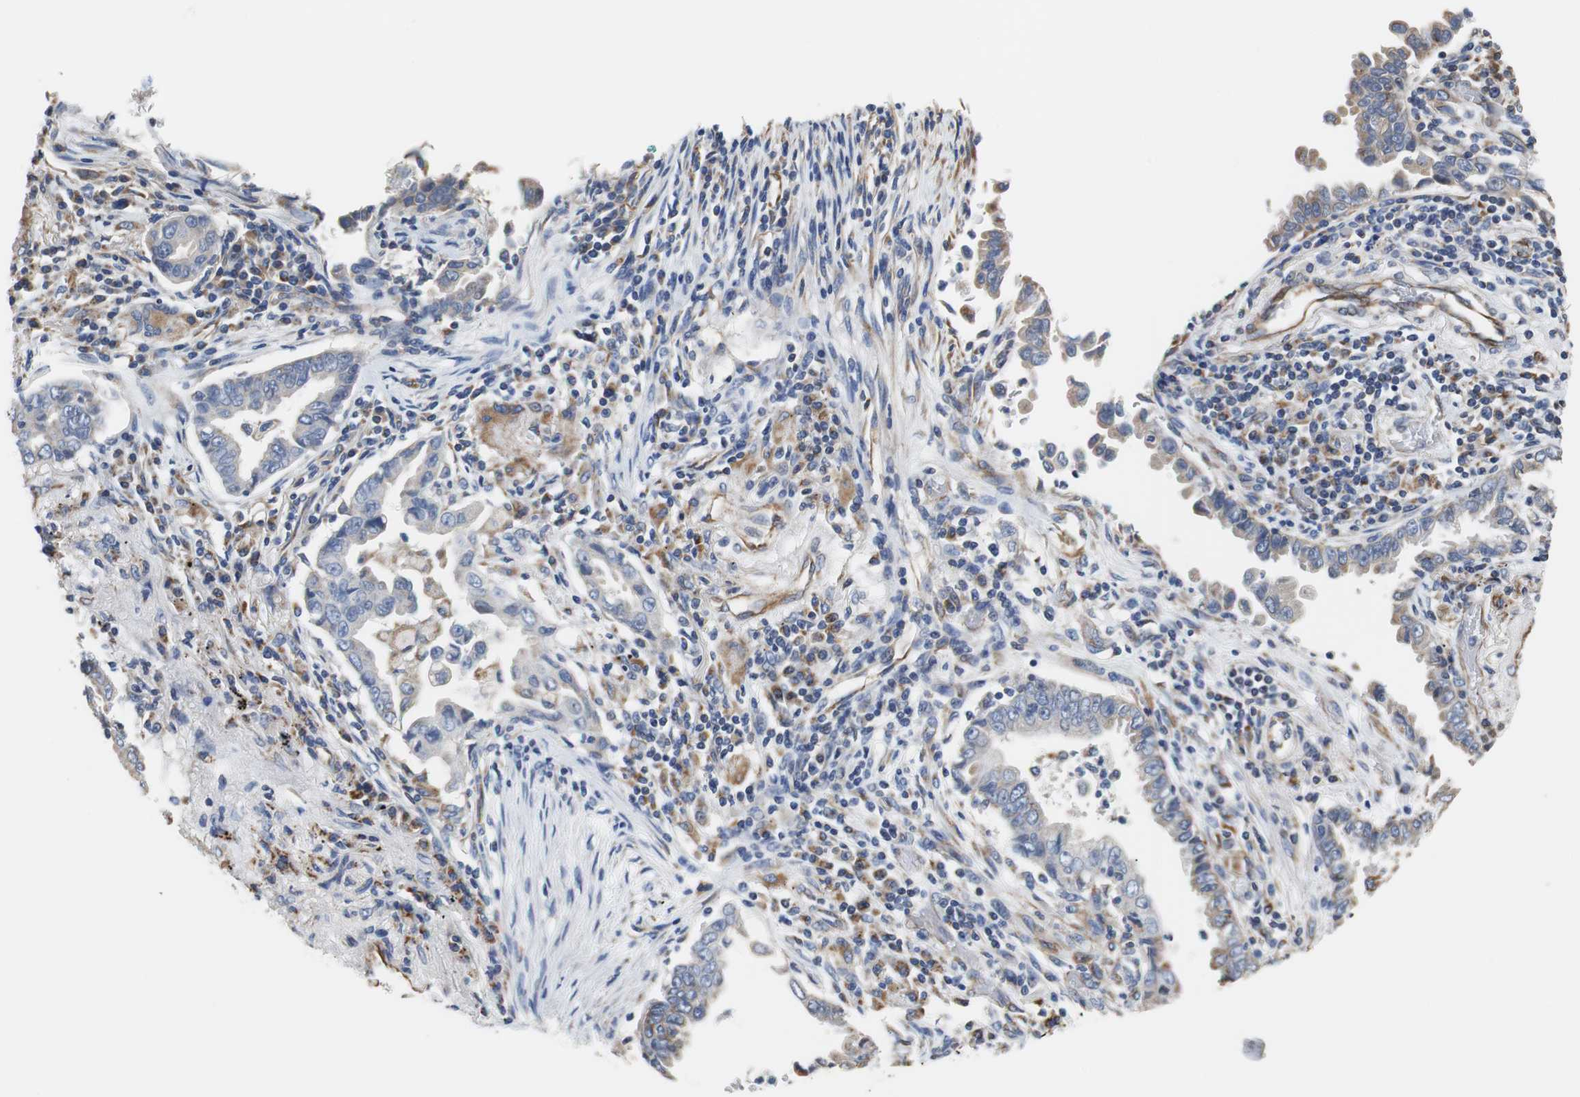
{"staining": {"intensity": "weak", "quantity": "<25%", "location": "cytoplasmic/membranous"}, "tissue": "lung cancer", "cell_type": "Tumor cells", "image_type": "cancer", "snomed": [{"axis": "morphology", "description": "Normal tissue, NOS"}, {"axis": "morphology", "description": "Inflammation, NOS"}, {"axis": "morphology", "description": "Adenocarcinoma, NOS"}, {"axis": "topography", "description": "Lung"}], "caption": "Tumor cells show no significant staining in adenocarcinoma (lung).", "gene": "PCK1", "patient": {"sex": "female", "age": 64}}